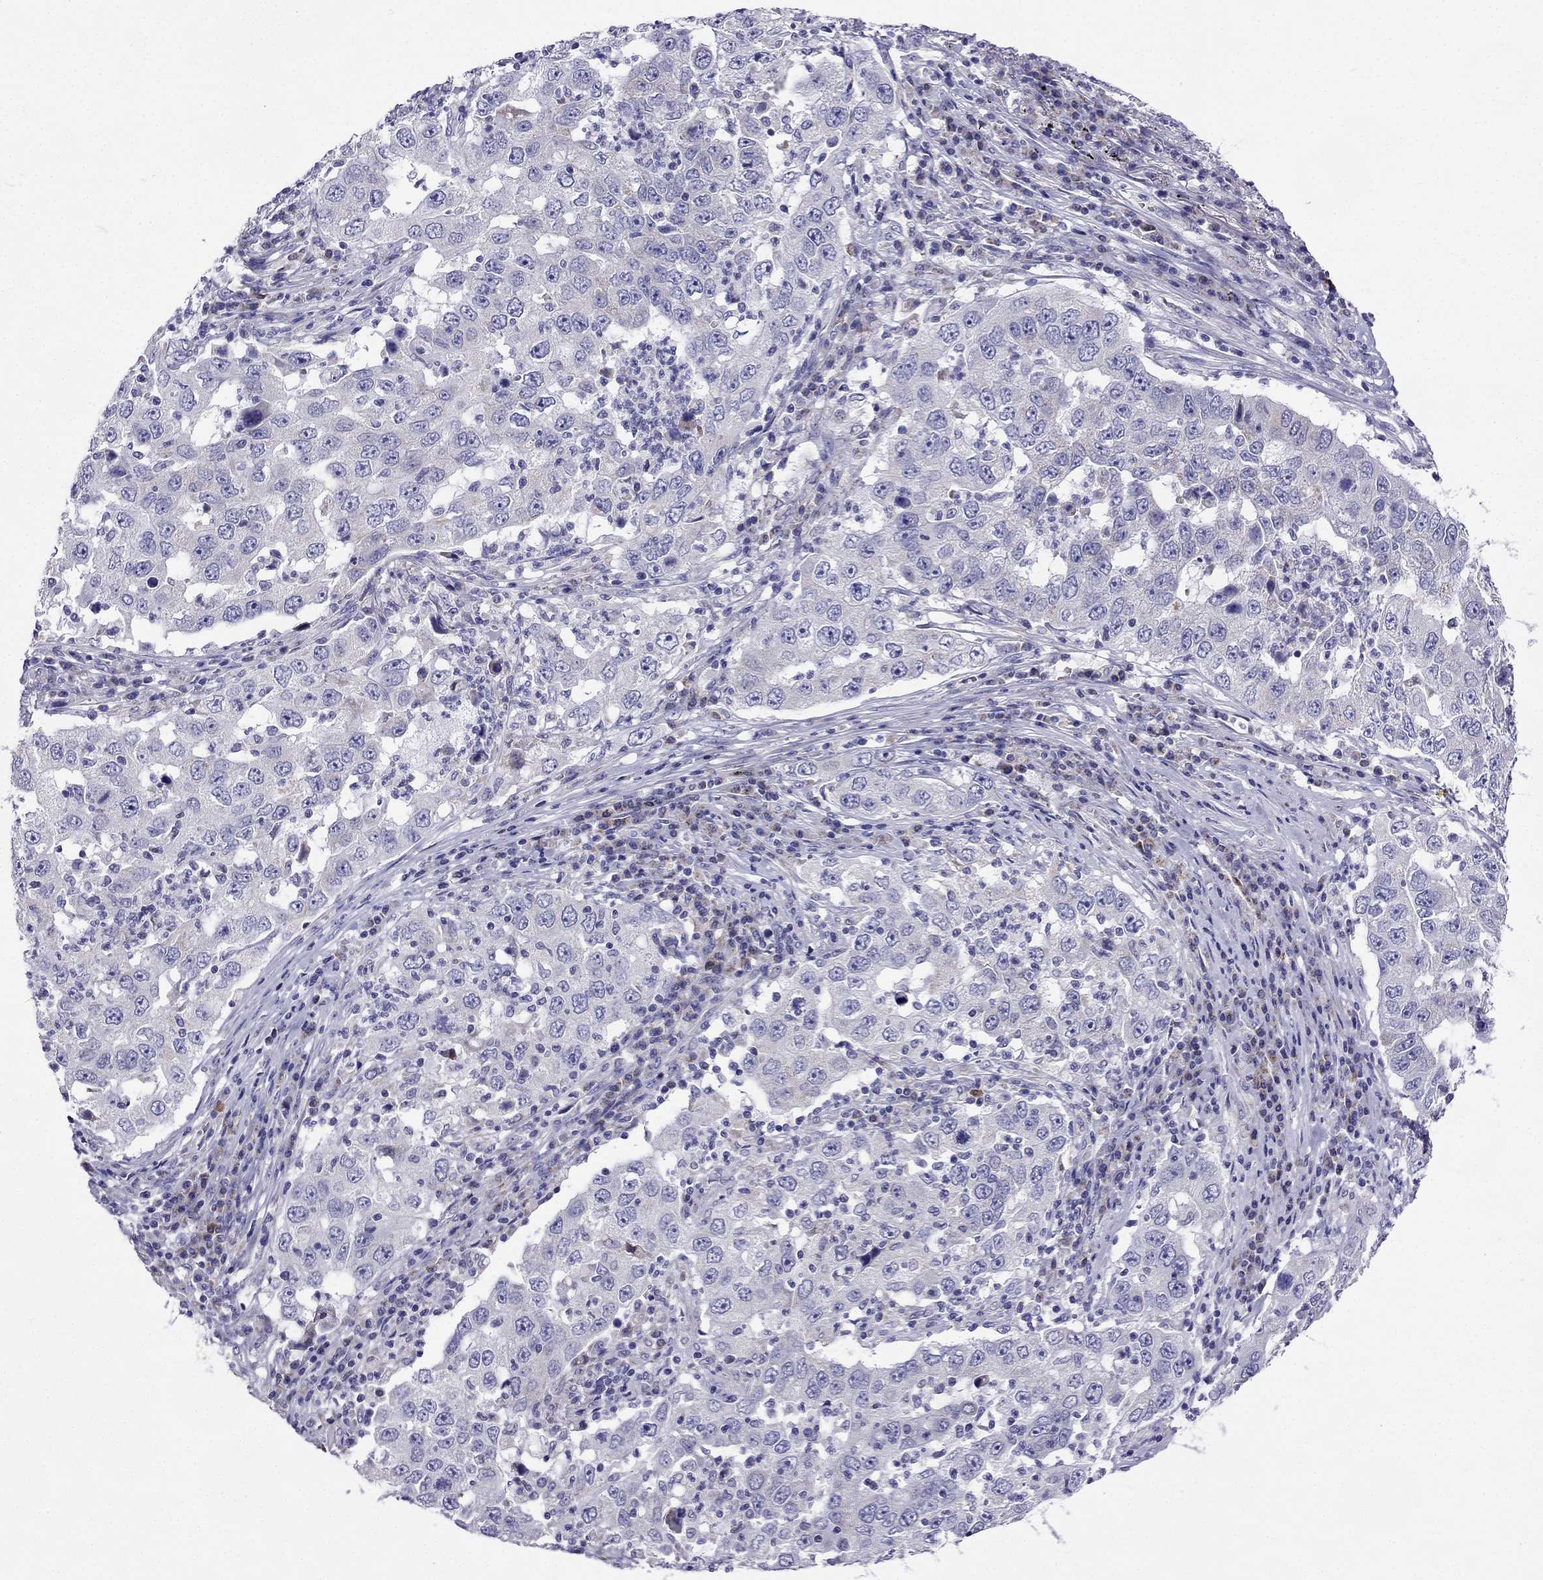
{"staining": {"intensity": "negative", "quantity": "none", "location": "none"}, "tissue": "lung cancer", "cell_type": "Tumor cells", "image_type": "cancer", "snomed": [{"axis": "morphology", "description": "Adenocarcinoma, NOS"}, {"axis": "topography", "description": "Lung"}], "caption": "Immunohistochemical staining of adenocarcinoma (lung) shows no significant positivity in tumor cells.", "gene": "KIF5A", "patient": {"sex": "male", "age": 73}}